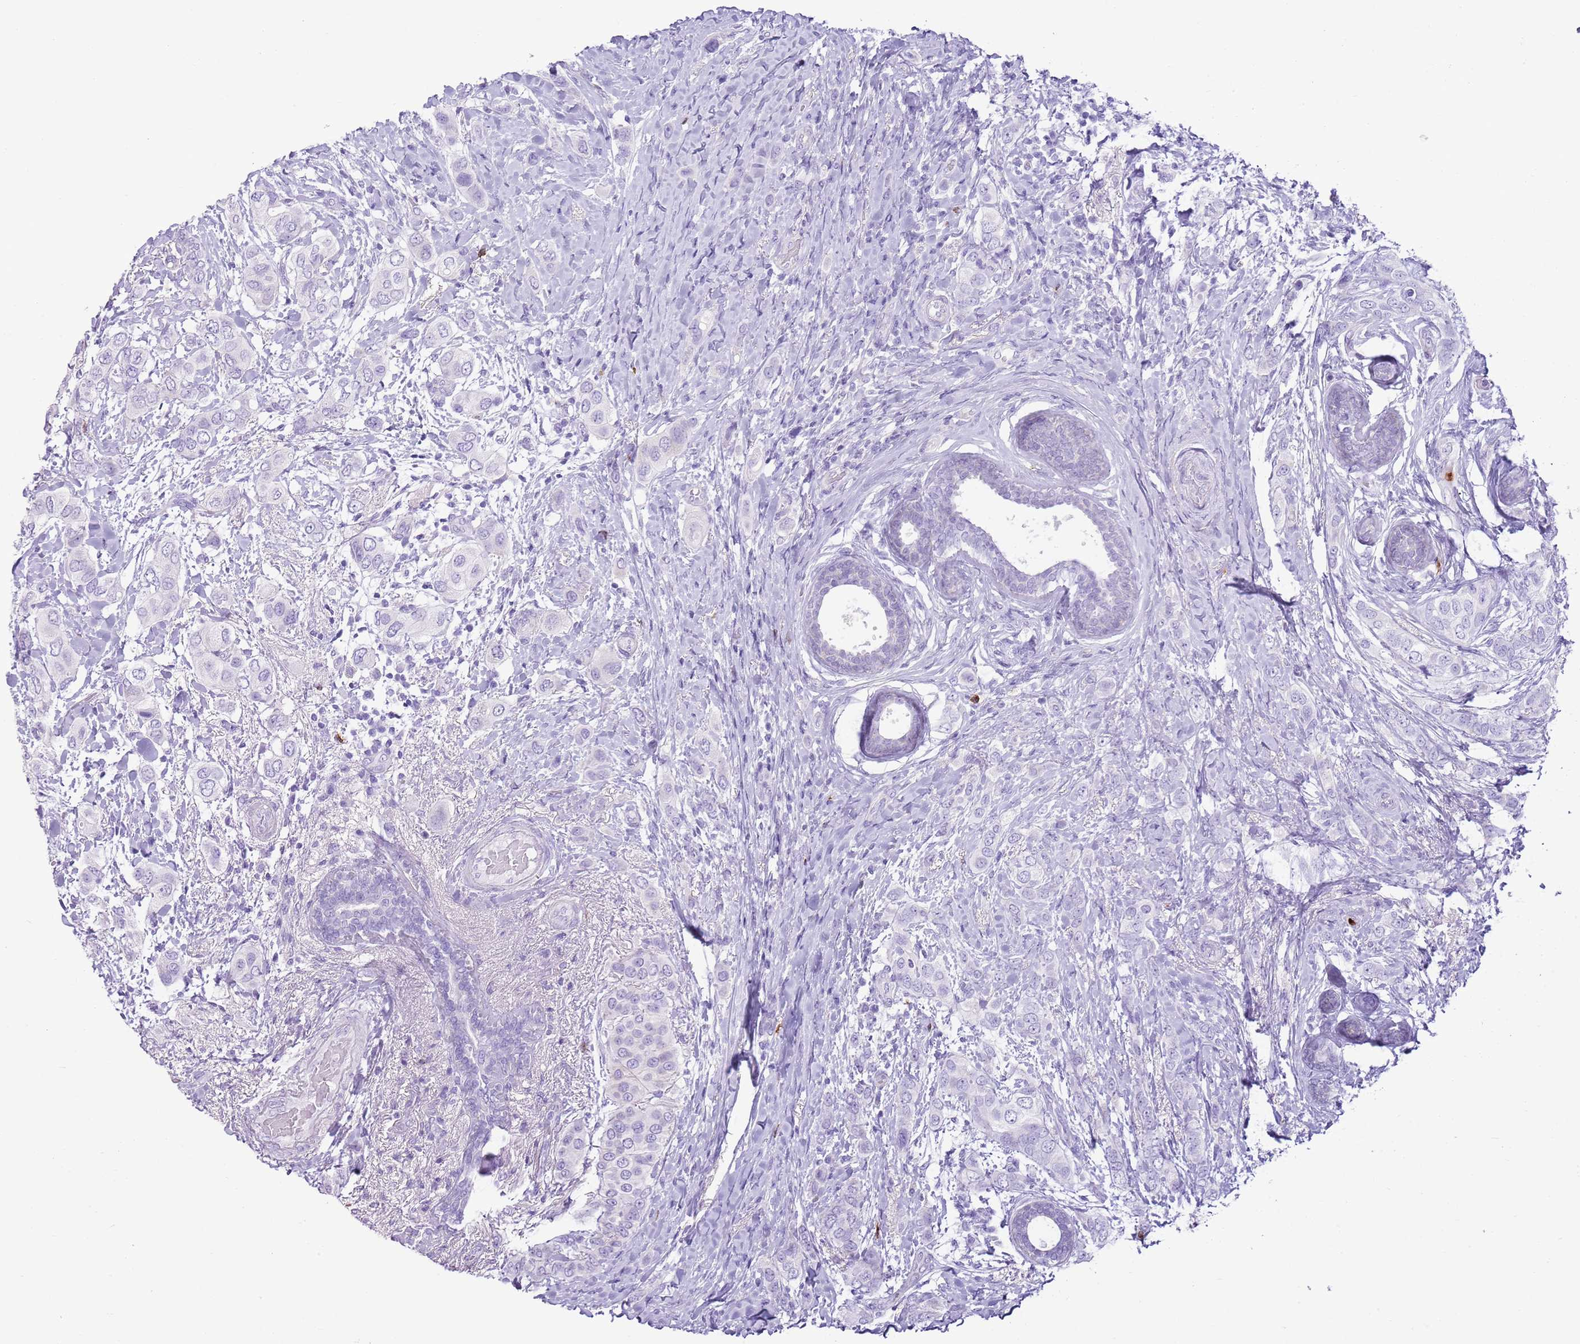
{"staining": {"intensity": "negative", "quantity": "none", "location": "none"}, "tissue": "breast cancer", "cell_type": "Tumor cells", "image_type": "cancer", "snomed": [{"axis": "morphology", "description": "Lobular carcinoma"}, {"axis": "topography", "description": "Breast"}], "caption": "Micrograph shows no protein staining in tumor cells of breast lobular carcinoma tissue.", "gene": "CD177", "patient": {"sex": "female", "age": 51}}